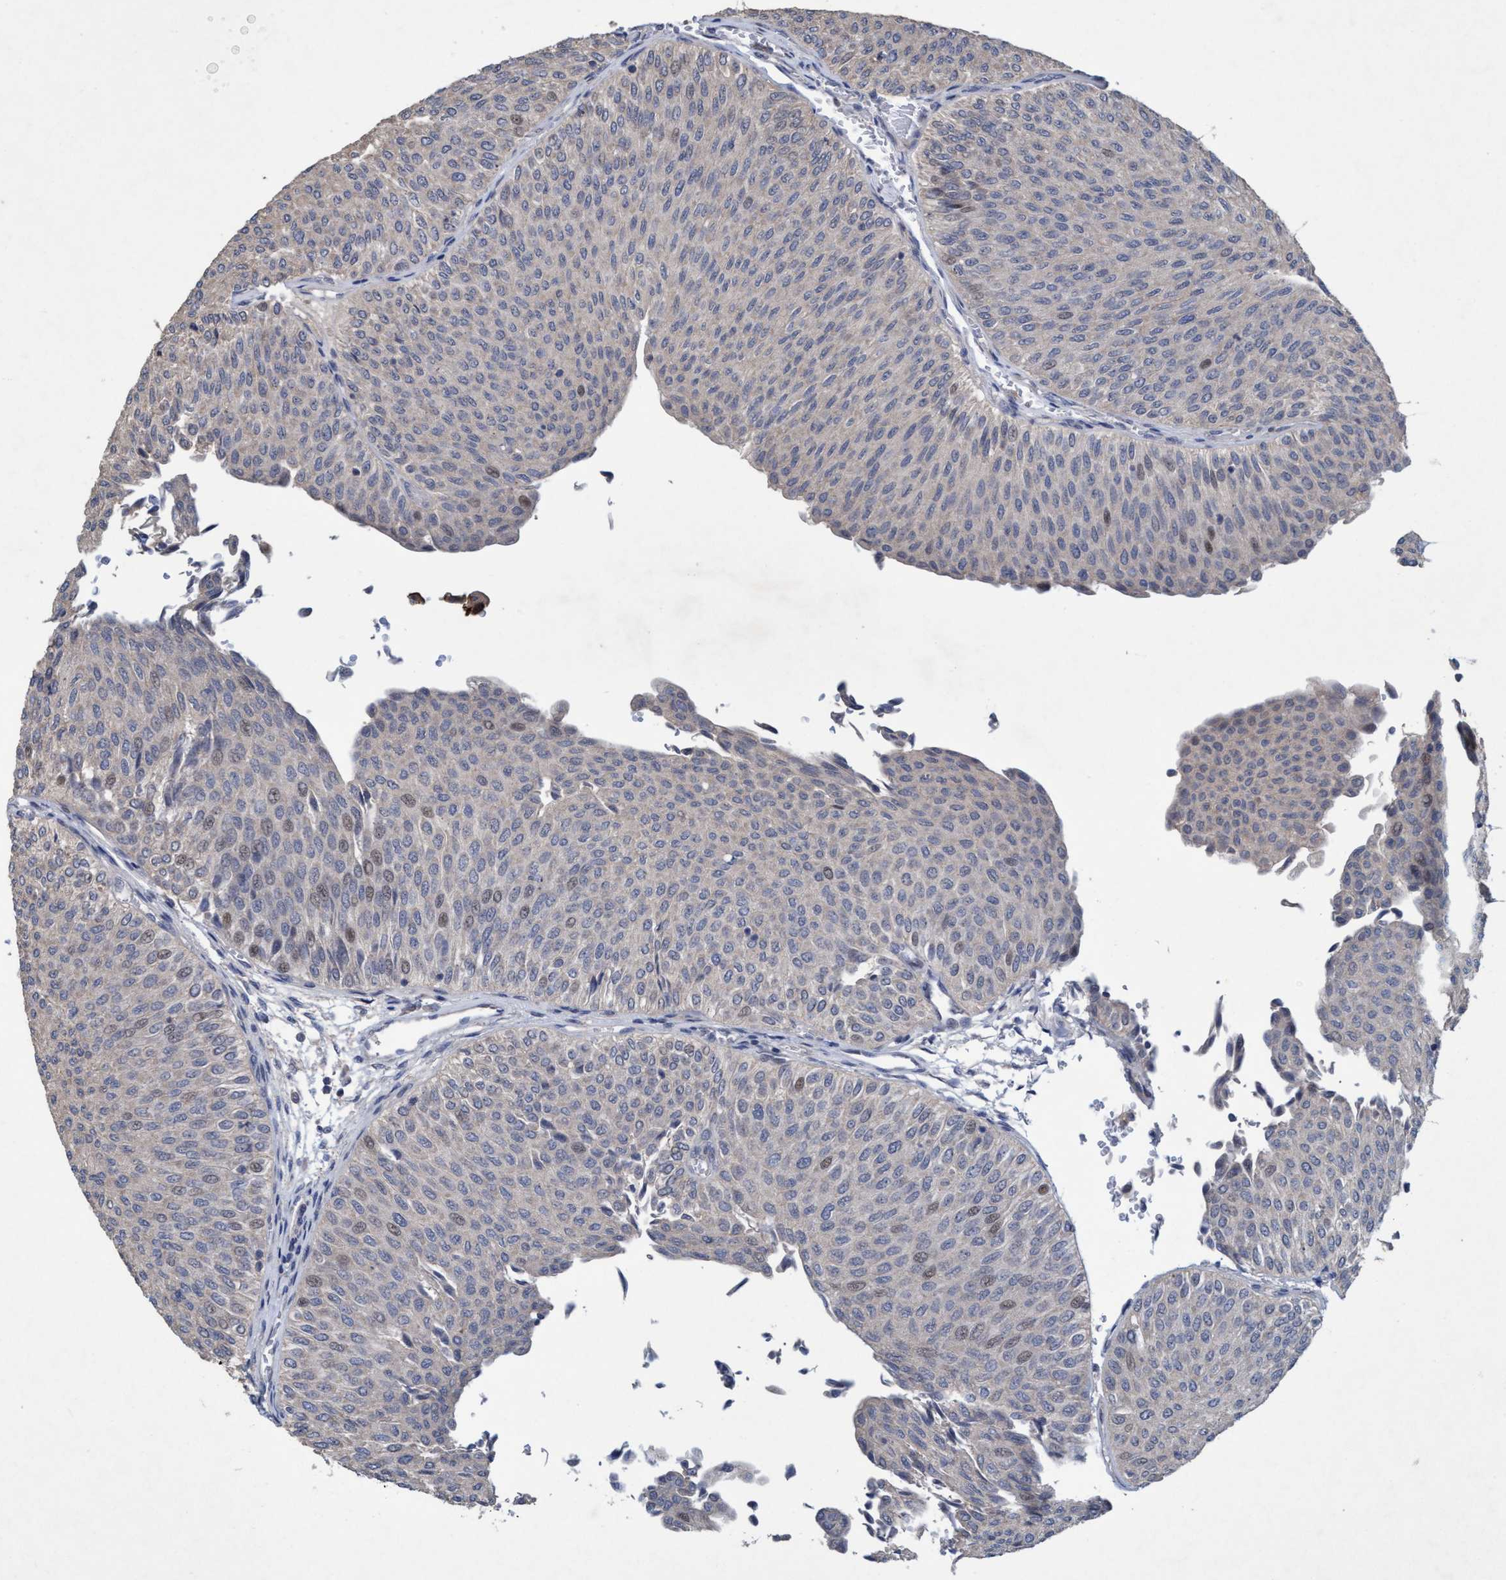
{"staining": {"intensity": "weak", "quantity": "<25%", "location": "nuclear"}, "tissue": "urothelial cancer", "cell_type": "Tumor cells", "image_type": "cancer", "snomed": [{"axis": "morphology", "description": "Urothelial carcinoma, Low grade"}, {"axis": "topography", "description": "Urinary bladder"}], "caption": "An image of human urothelial cancer is negative for staining in tumor cells.", "gene": "ZNF677", "patient": {"sex": "male", "age": 78}}